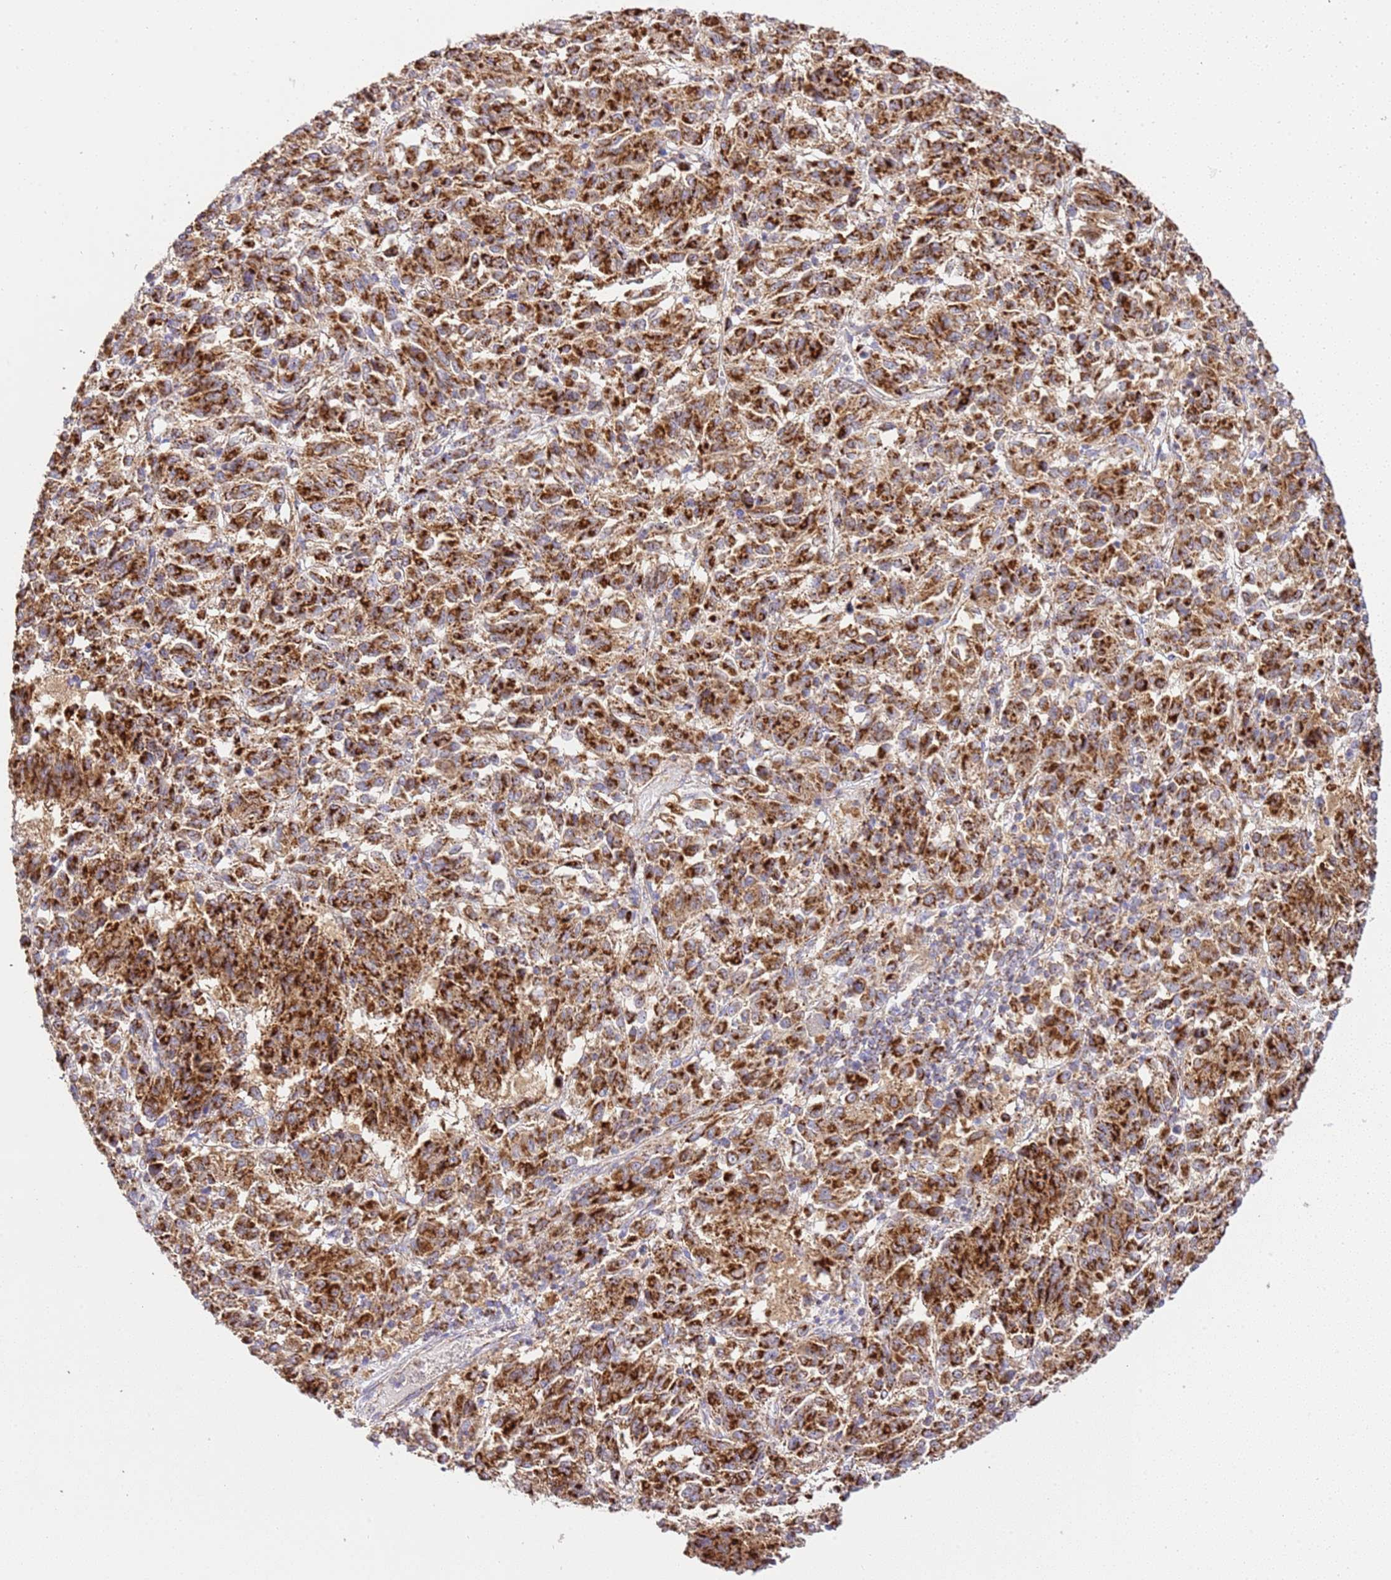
{"staining": {"intensity": "strong", "quantity": ">75%", "location": "cytoplasmic/membranous"}, "tissue": "melanoma", "cell_type": "Tumor cells", "image_type": "cancer", "snomed": [{"axis": "morphology", "description": "Malignant melanoma, Metastatic site"}, {"axis": "topography", "description": "Lung"}], "caption": "Approximately >75% of tumor cells in melanoma display strong cytoplasmic/membranous protein positivity as visualized by brown immunohistochemical staining.", "gene": "ZBTB39", "patient": {"sex": "male", "age": 64}}